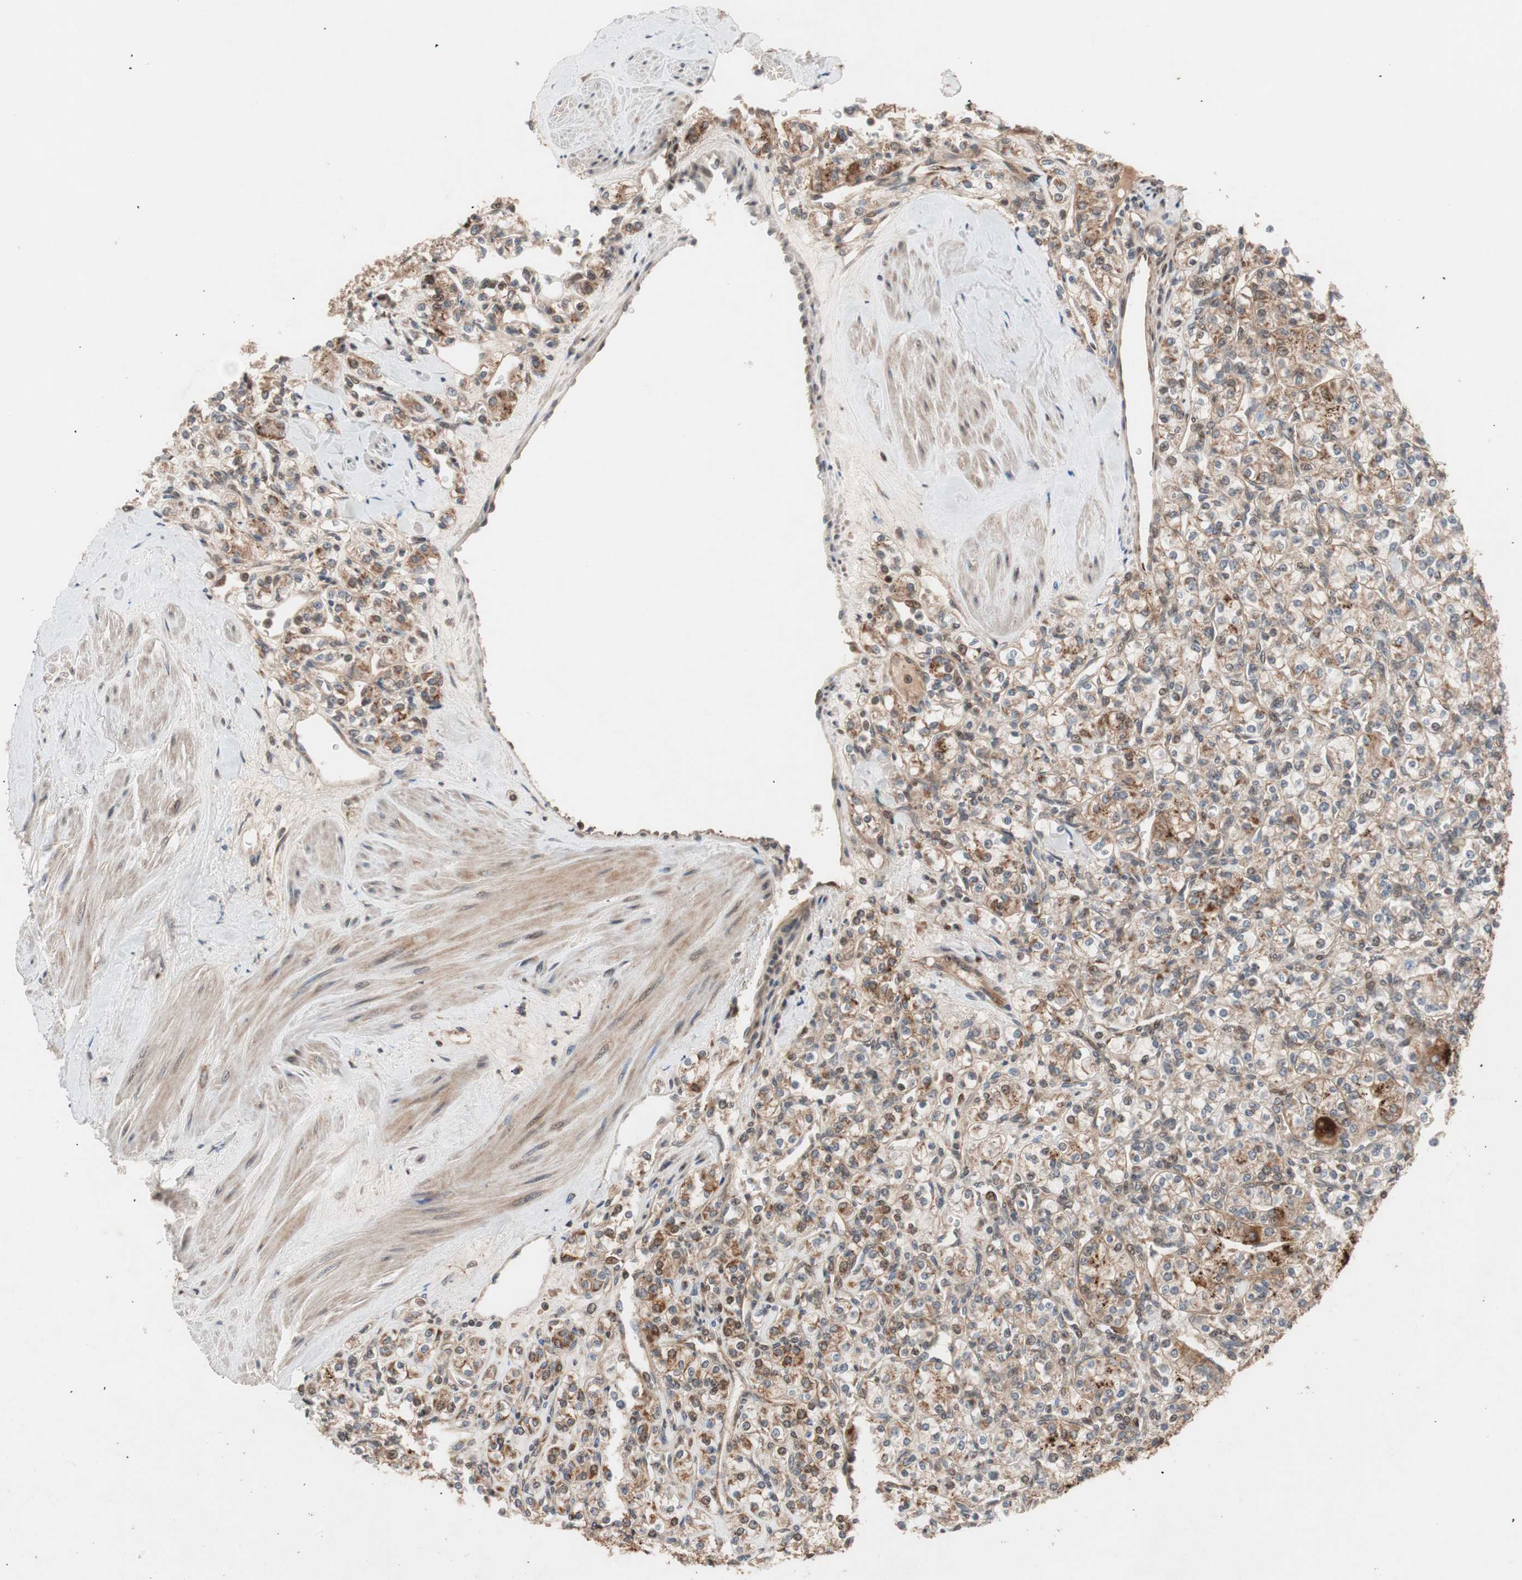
{"staining": {"intensity": "moderate", "quantity": ">75%", "location": "cytoplasmic/membranous"}, "tissue": "renal cancer", "cell_type": "Tumor cells", "image_type": "cancer", "snomed": [{"axis": "morphology", "description": "Adenocarcinoma, NOS"}, {"axis": "topography", "description": "Kidney"}], "caption": "The photomicrograph displays staining of adenocarcinoma (renal), revealing moderate cytoplasmic/membranous protein staining (brown color) within tumor cells. The staining is performed using DAB brown chromogen to label protein expression. The nuclei are counter-stained blue using hematoxylin.", "gene": "NF2", "patient": {"sex": "male", "age": 77}}